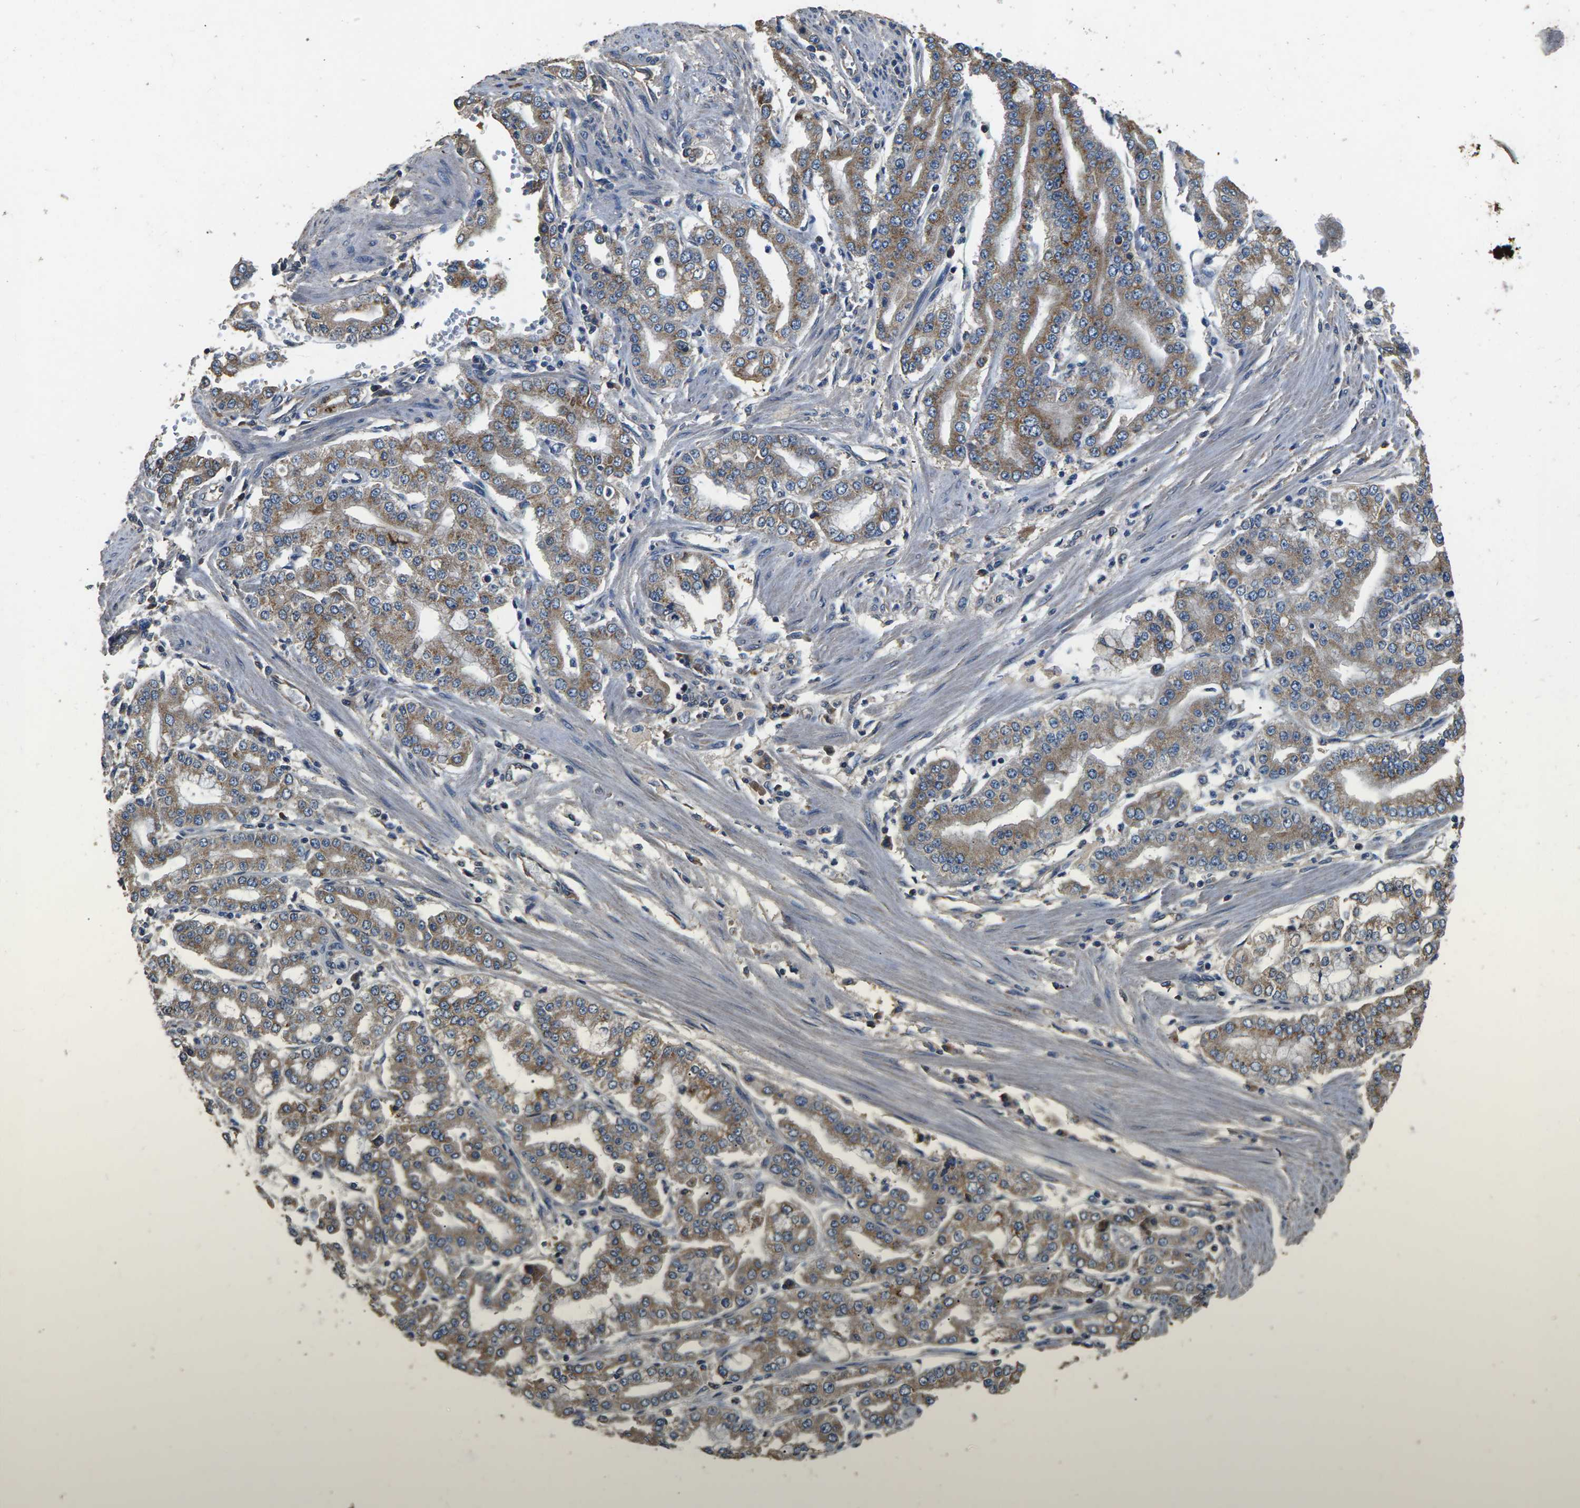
{"staining": {"intensity": "moderate", "quantity": ">75%", "location": "cytoplasmic/membranous"}, "tissue": "stomach cancer", "cell_type": "Tumor cells", "image_type": "cancer", "snomed": [{"axis": "morphology", "description": "Adenocarcinoma, NOS"}, {"axis": "topography", "description": "Stomach"}], "caption": "Protein staining of stomach cancer (adenocarcinoma) tissue shows moderate cytoplasmic/membranous positivity in approximately >75% of tumor cells.", "gene": "B4GAT1", "patient": {"sex": "male", "age": 76}}